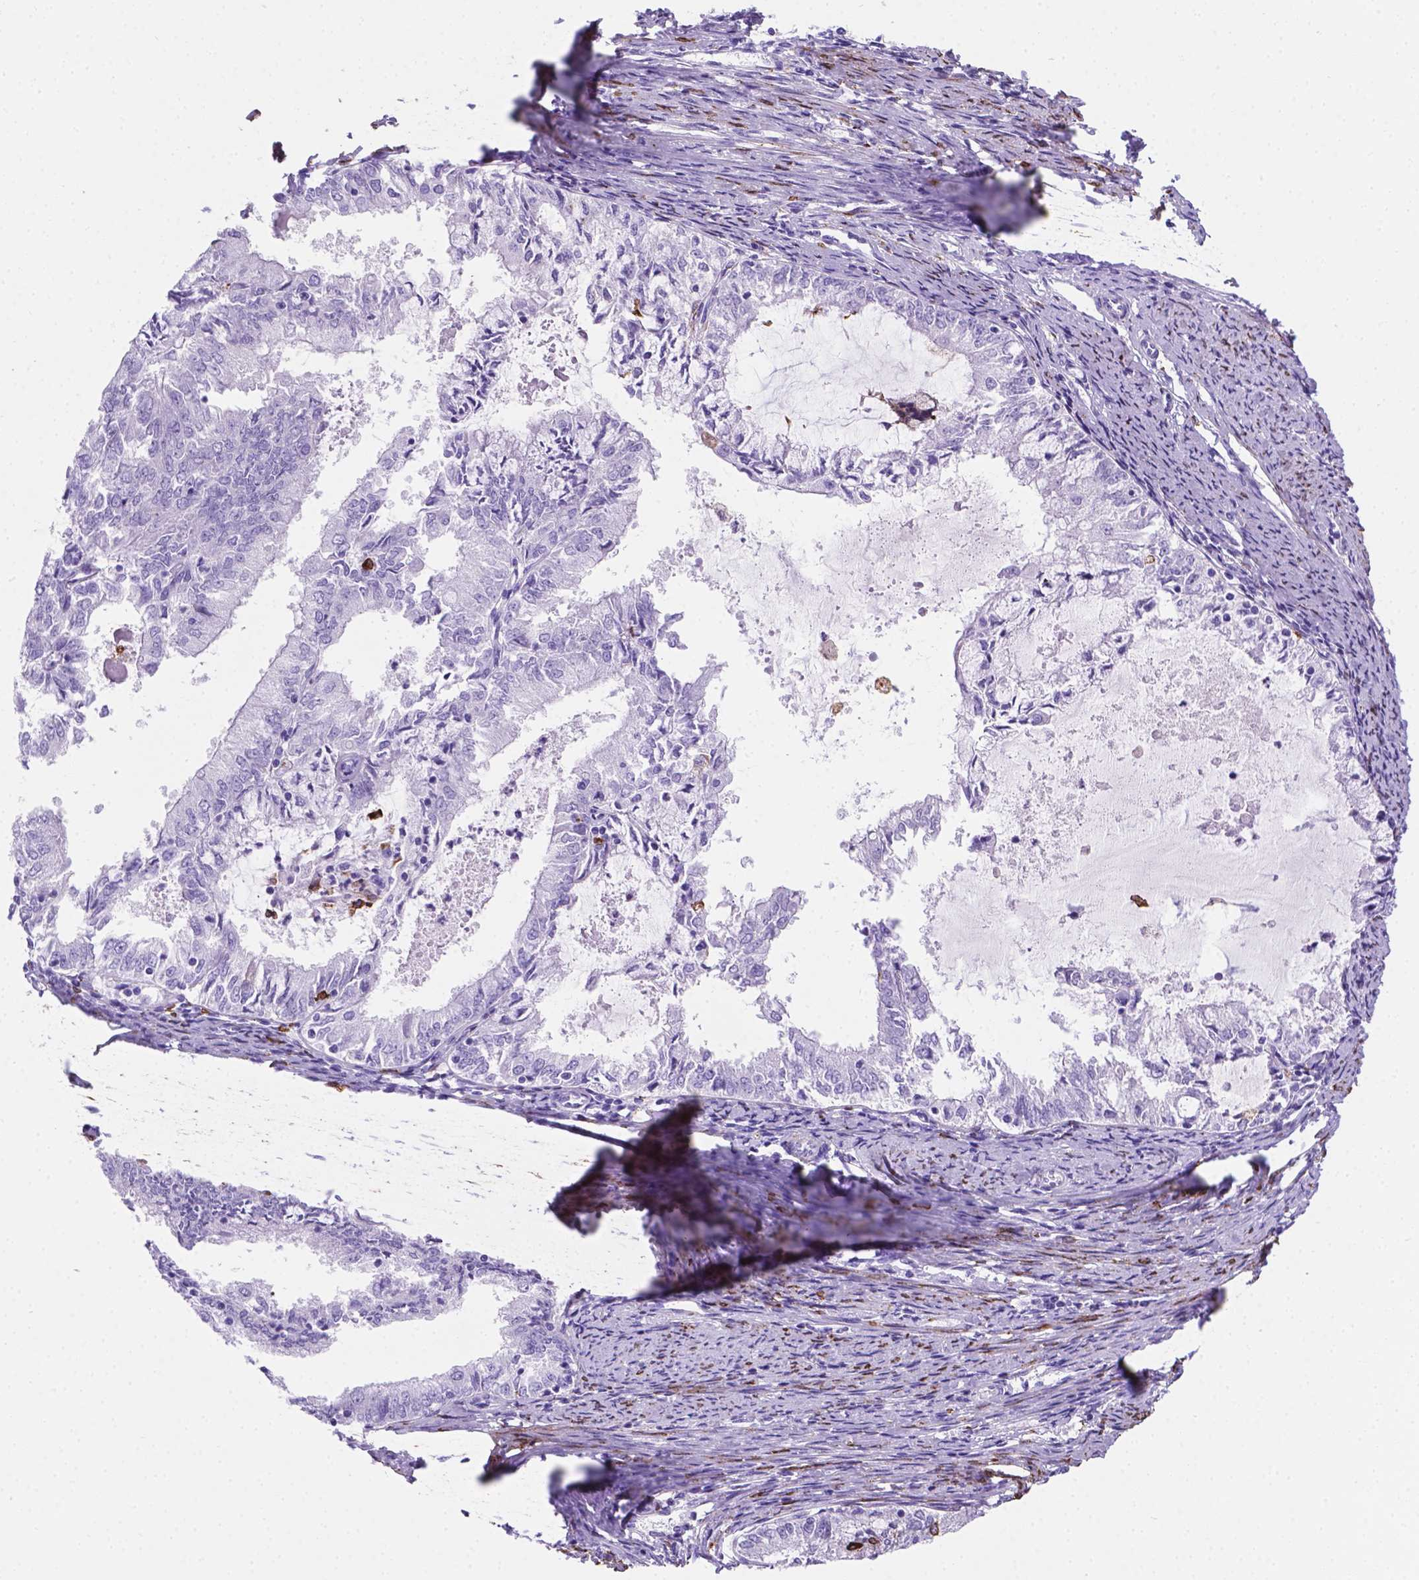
{"staining": {"intensity": "moderate", "quantity": "<25%", "location": "cytoplasmic/membranous"}, "tissue": "endometrial cancer", "cell_type": "Tumor cells", "image_type": "cancer", "snomed": [{"axis": "morphology", "description": "Adenocarcinoma, NOS"}, {"axis": "topography", "description": "Endometrium"}], "caption": "High-power microscopy captured an immunohistochemistry image of endometrial adenocarcinoma, revealing moderate cytoplasmic/membranous positivity in about <25% of tumor cells. The staining is performed using DAB (3,3'-diaminobenzidine) brown chromogen to label protein expression. The nuclei are counter-stained blue using hematoxylin.", "gene": "MACF1", "patient": {"sex": "female", "age": 57}}